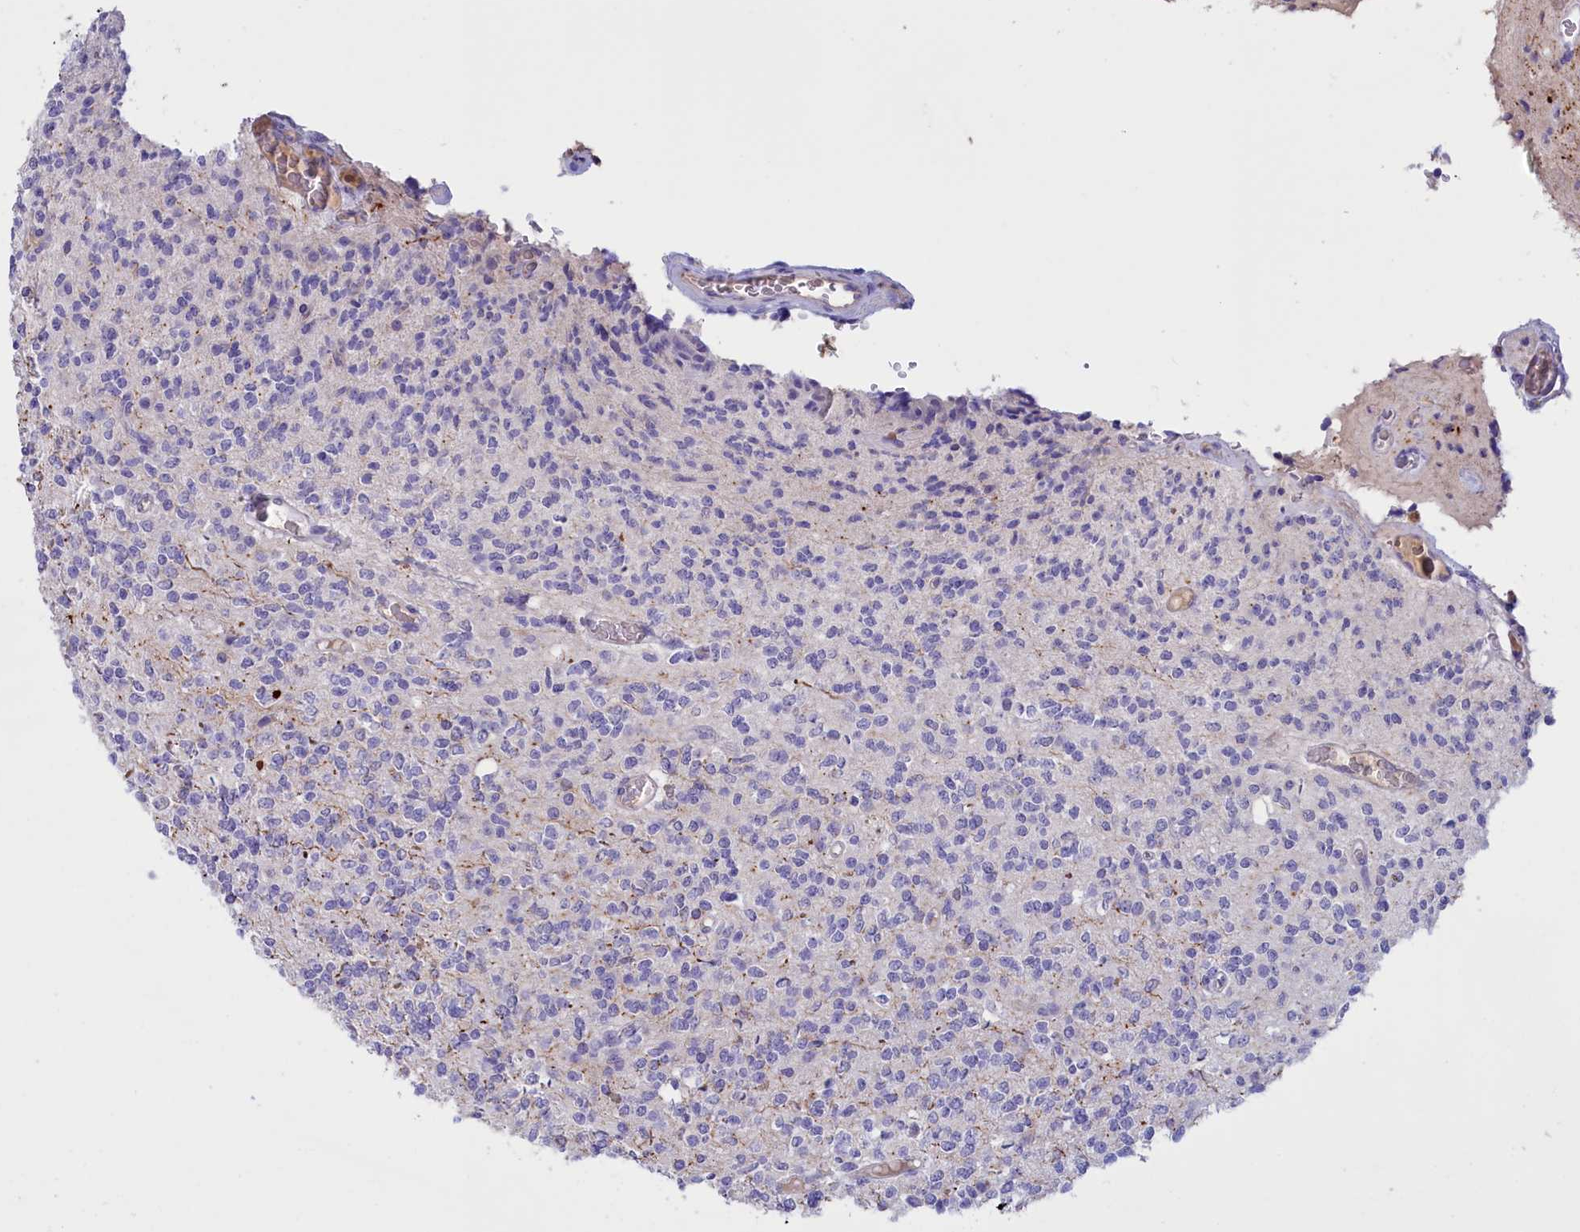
{"staining": {"intensity": "negative", "quantity": "none", "location": "none"}, "tissue": "glioma", "cell_type": "Tumor cells", "image_type": "cancer", "snomed": [{"axis": "morphology", "description": "Glioma, malignant, High grade"}, {"axis": "topography", "description": "Brain"}], "caption": "Histopathology image shows no protein positivity in tumor cells of malignant glioma (high-grade) tissue.", "gene": "FAM149B1", "patient": {"sex": "male", "age": 34}}